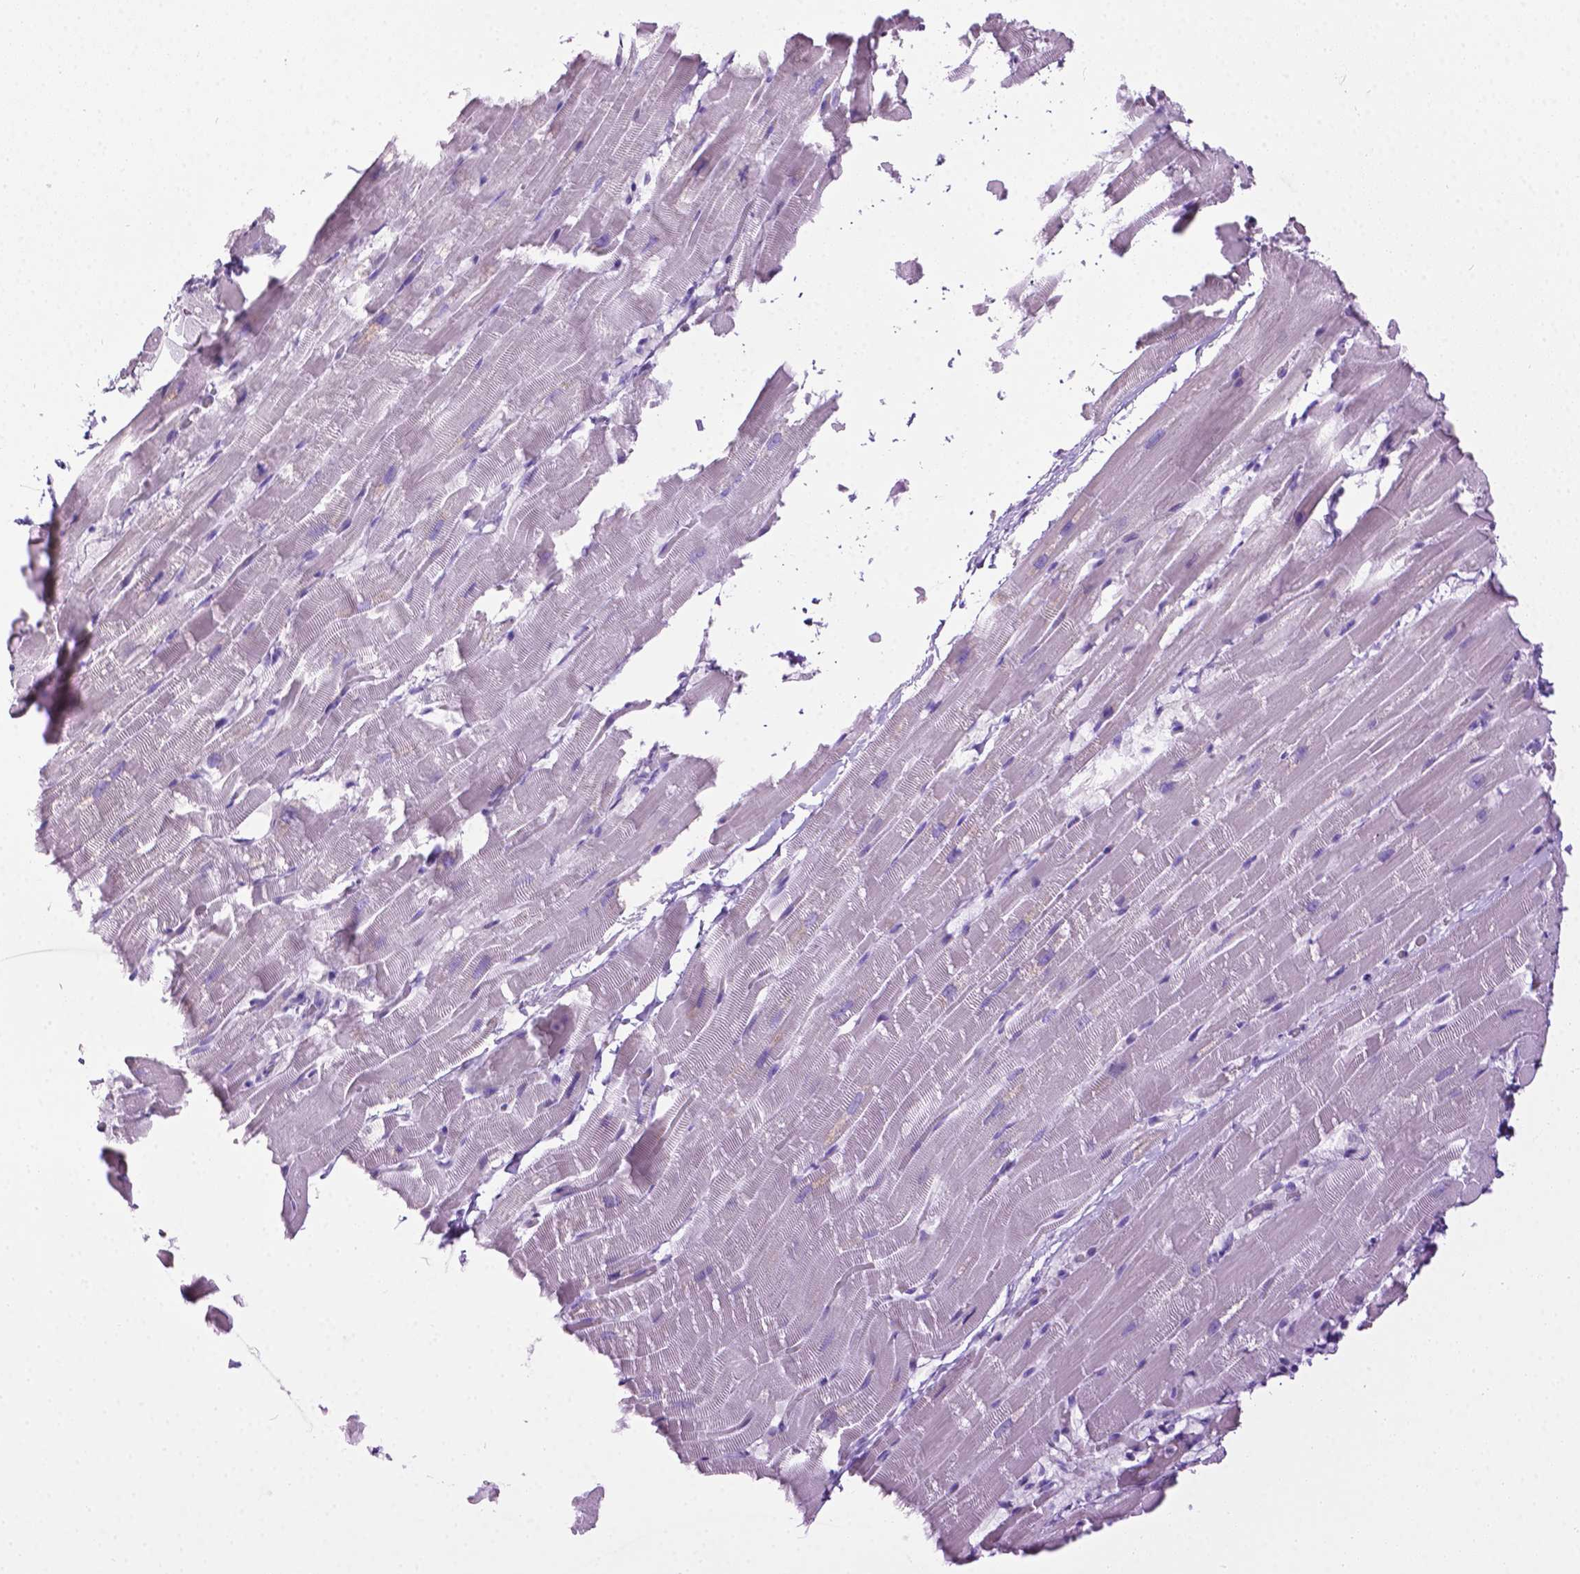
{"staining": {"intensity": "negative", "quantity": "none", "location": "none"}, "tissue": "heart muscle", "cell_type": "Cardiomyocytes", "image_type": "normal", "snomed": [{"axis": "morphology", "description": "Normal tissue, NOS"}, {"axis": "topography", "description": "Heart"}], "caption": "Immunohistochemistry (IHC) of normal heart muscle displays no staining in cardiomyocytes. (DAB IHC with hematoxylin counter stain).", "gene": "LELP1", "patient": {"sex": "male", "age": 37}}